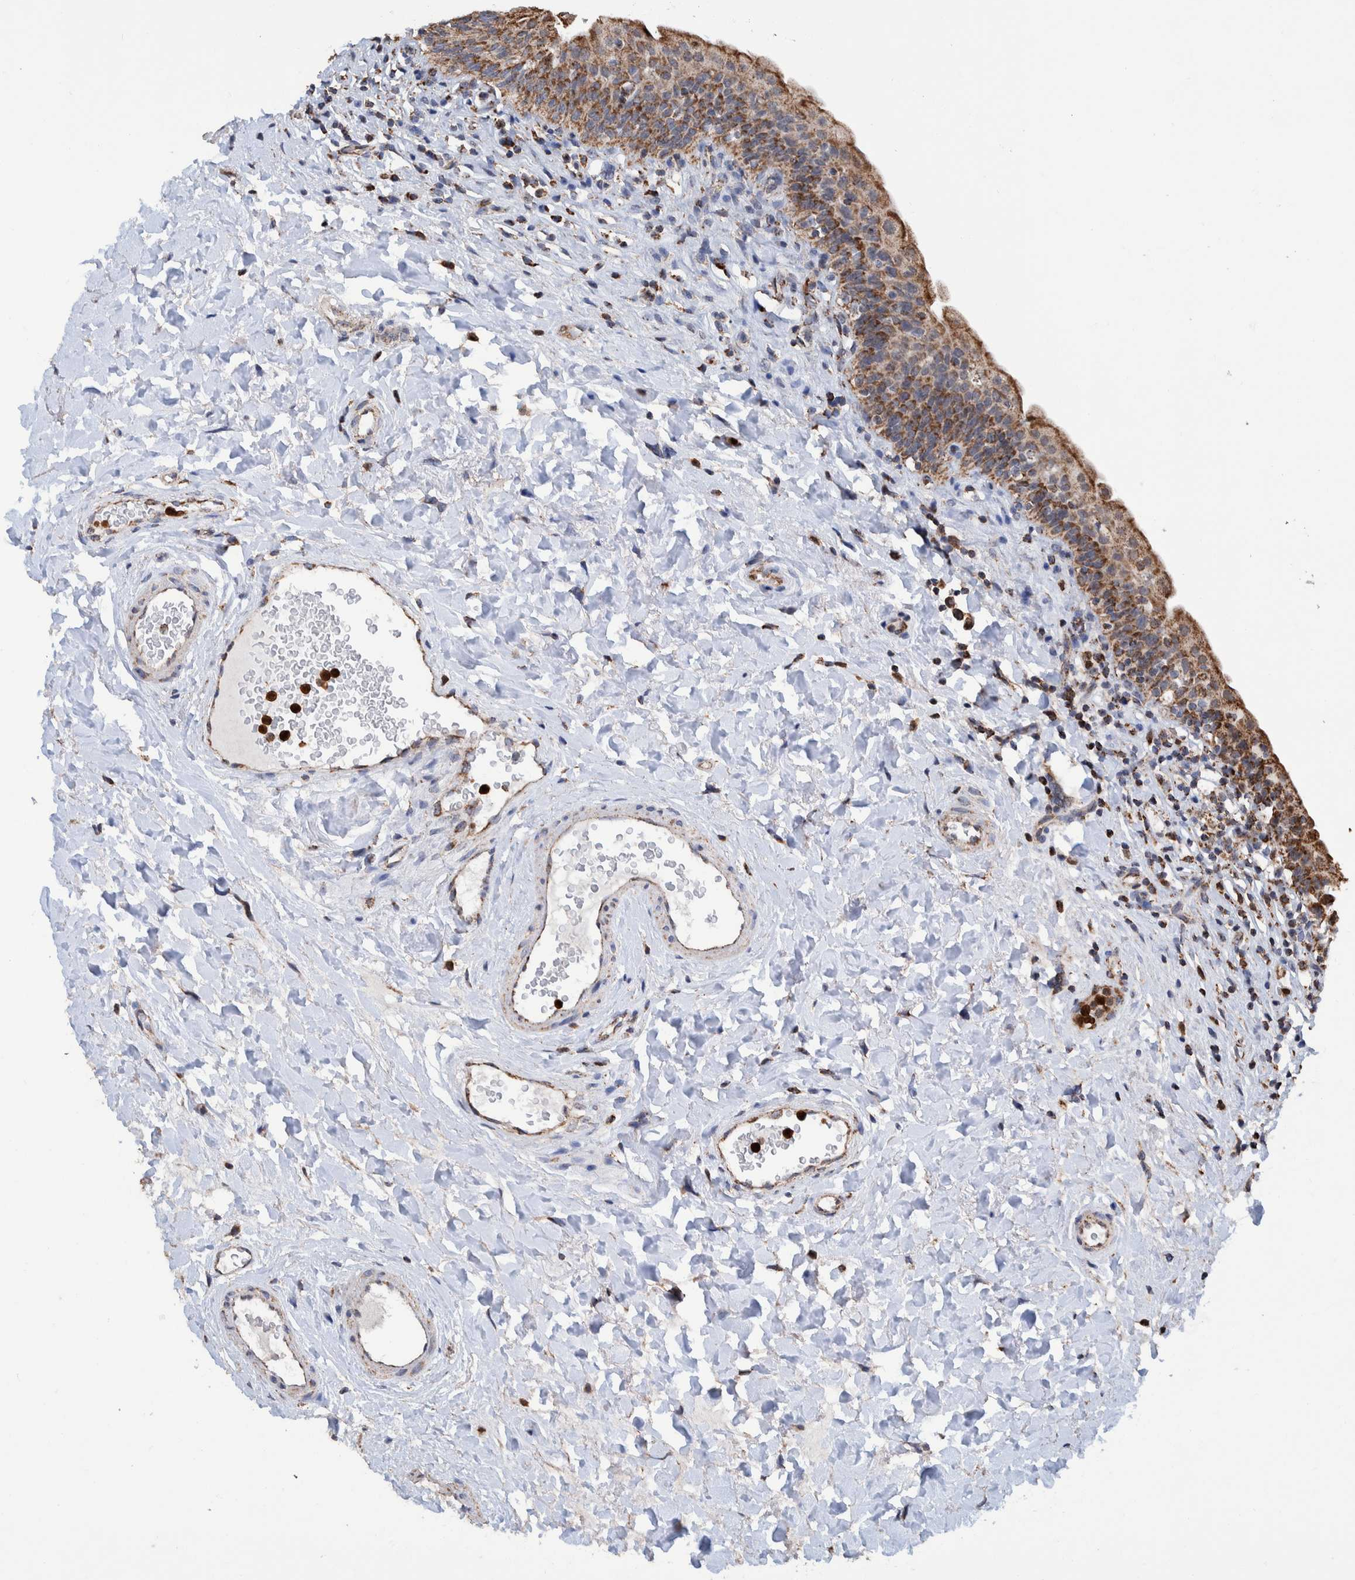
{"staining": {"intensity": "moderate", "quantity": ">75%", "location": "cytoplasmic/membranous"}, "tissue": "urinary bladder", "cell_type": "Urothelial cells", "image_type": "normal", "snomed": [{"axis": "morphology", "description": "Normal tissue, NOS"}, {"axis": "topography", "description": "Urinary bladder"}], "caption": "Moderate cytoplasmic/membranous expression for a protein is seen in about >75% of urothelial cells of benign urinary bladder using immunohistochemistry (IHC).", "gene": "DECR1", "patient": {"sex": "male", "age": 83}}